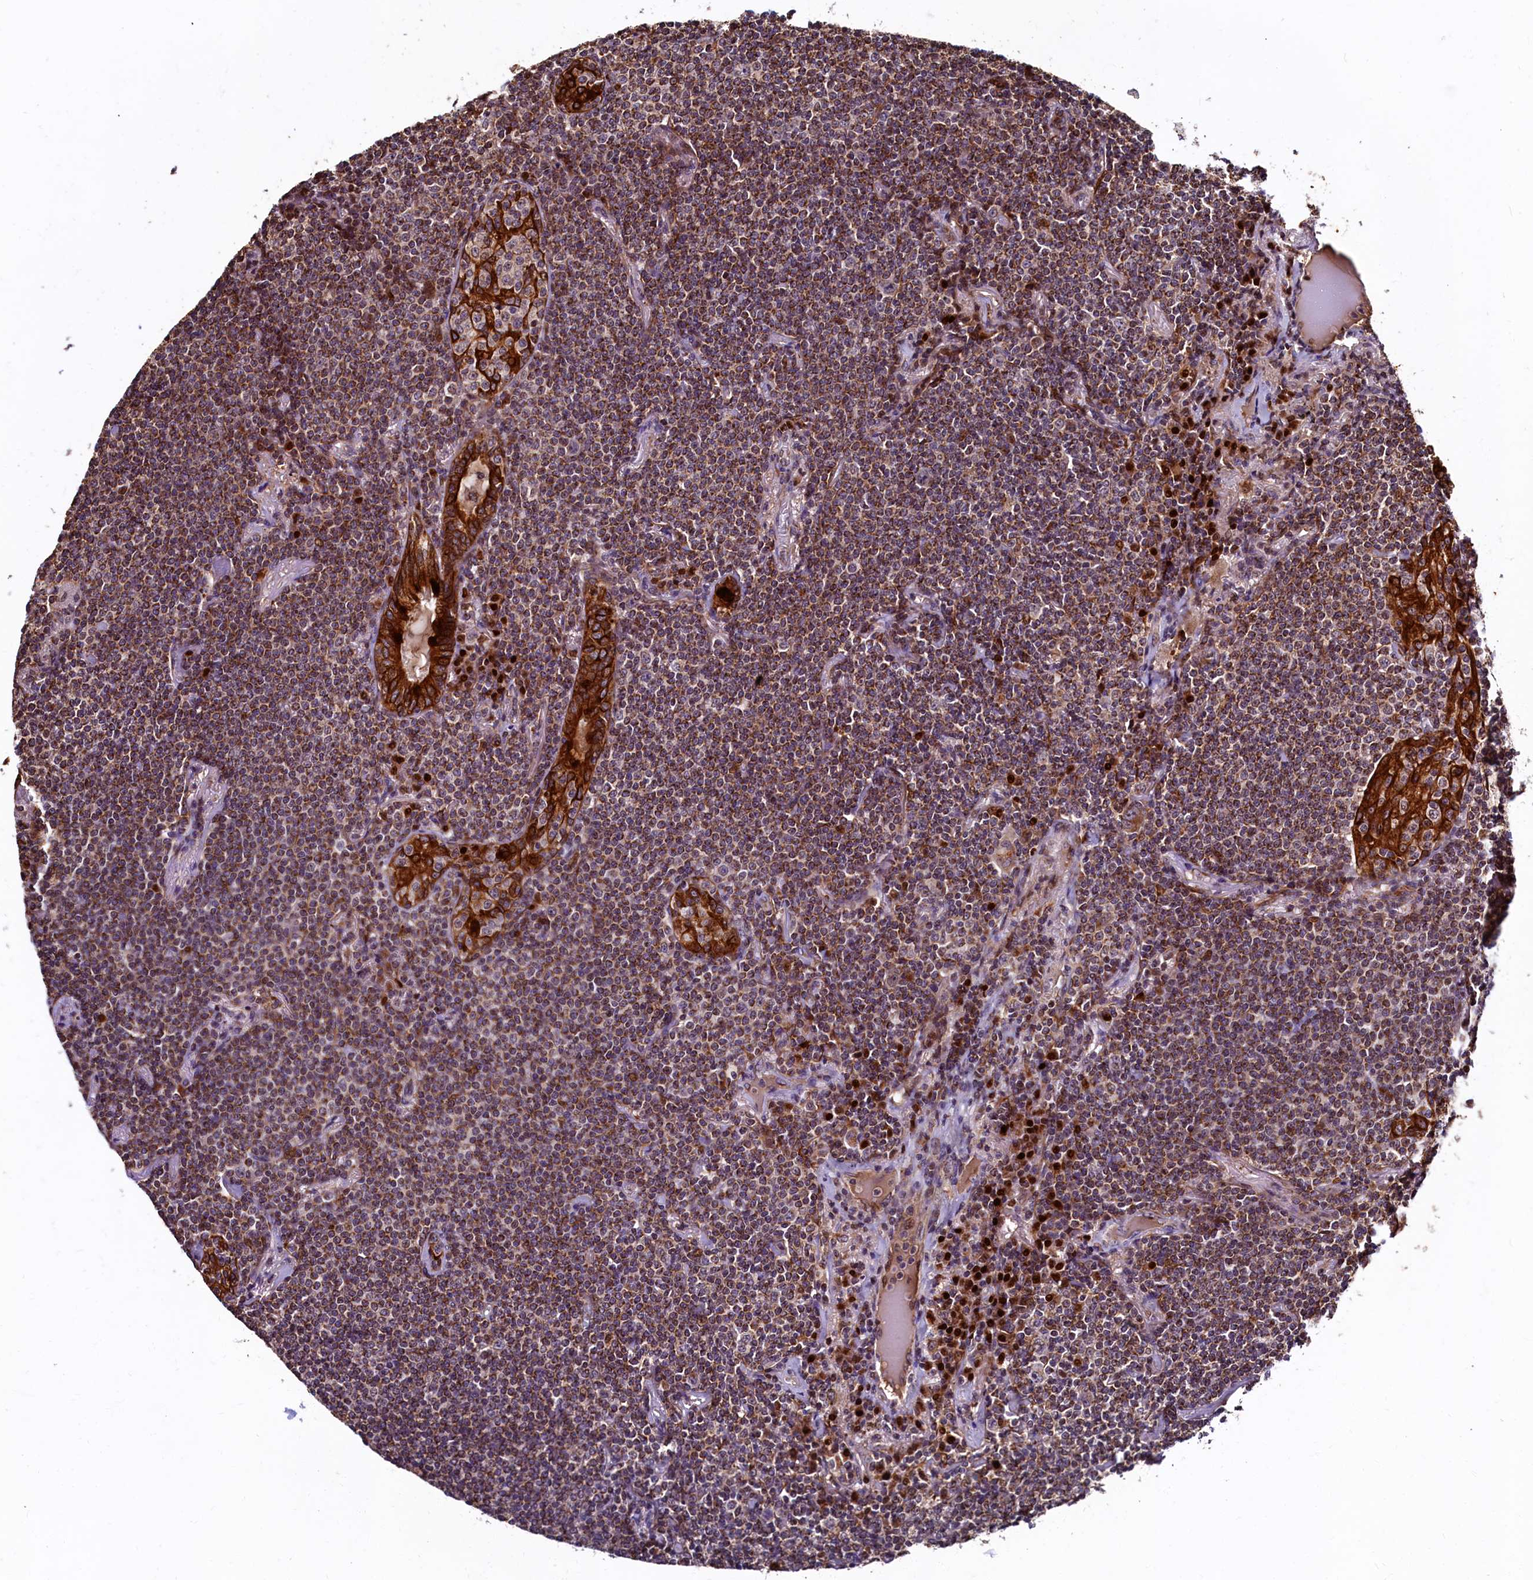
{"staining": {"intensity": "moderate", "quantity": ">75%", "location": "cytoplasmic/membranous"}, "tissue": "lymphoma", "cell_type": "Tumor cells", "image_type": "cancer", "snomed": [{"axis": "morphology", "description": "Malignant lymphoma, non-Hodgkin's type, Low grade"}, {"axis": "topography", "description": "Lung"}], "caption": "IHC histopathology image of human lymphoma stained for a protein (brown), which exhibits medium levels of moderate cytoplasmic/membranous expression in approximately >75% of tumor cells.", "gene": "NCKAP5L", "patient": {"sex": "female", "age": 71}}